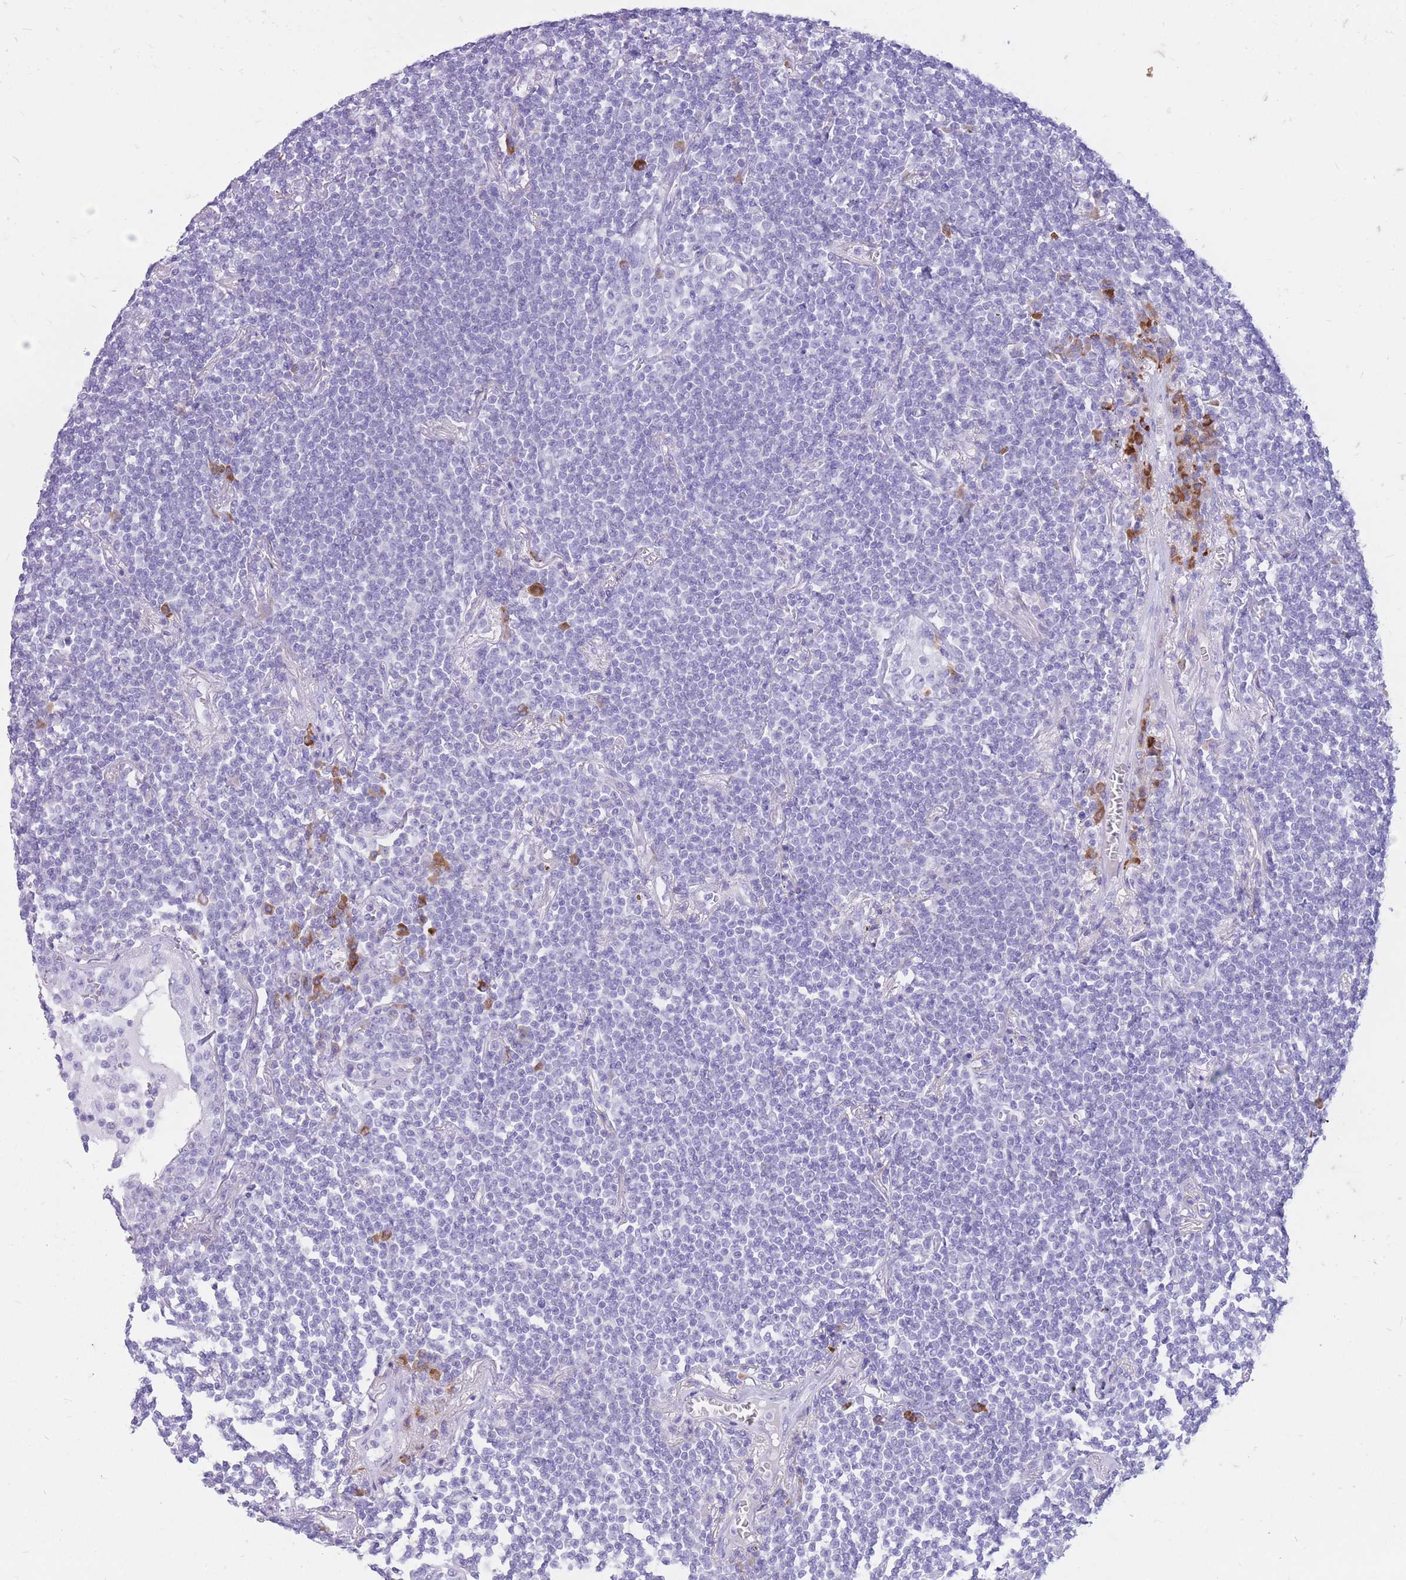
{"staining": {"intensity": "negative", "quantity": "none", "location": "none"}, "tissue": "lymphoma", "cell_type": "Tumor cells", "image_type": "cancer", "snomed": [{"axis": "morphology", "description": "Malignant lymphoma, non-Hodgkin's type, Low grade"}, {"axis": "topography", "description": "Lung"}], "caption": "Low-grade malignant lymphoma, non-Hodgkin's type was stained to show a protein in brown. There is no significant staining in tumor cells. The staining is performed using DAB brown chromogen with nuclei counter-stained in using hematoxylin.", "gene": "ZFP37", "patient": {"sex": "female", "age": 71}}